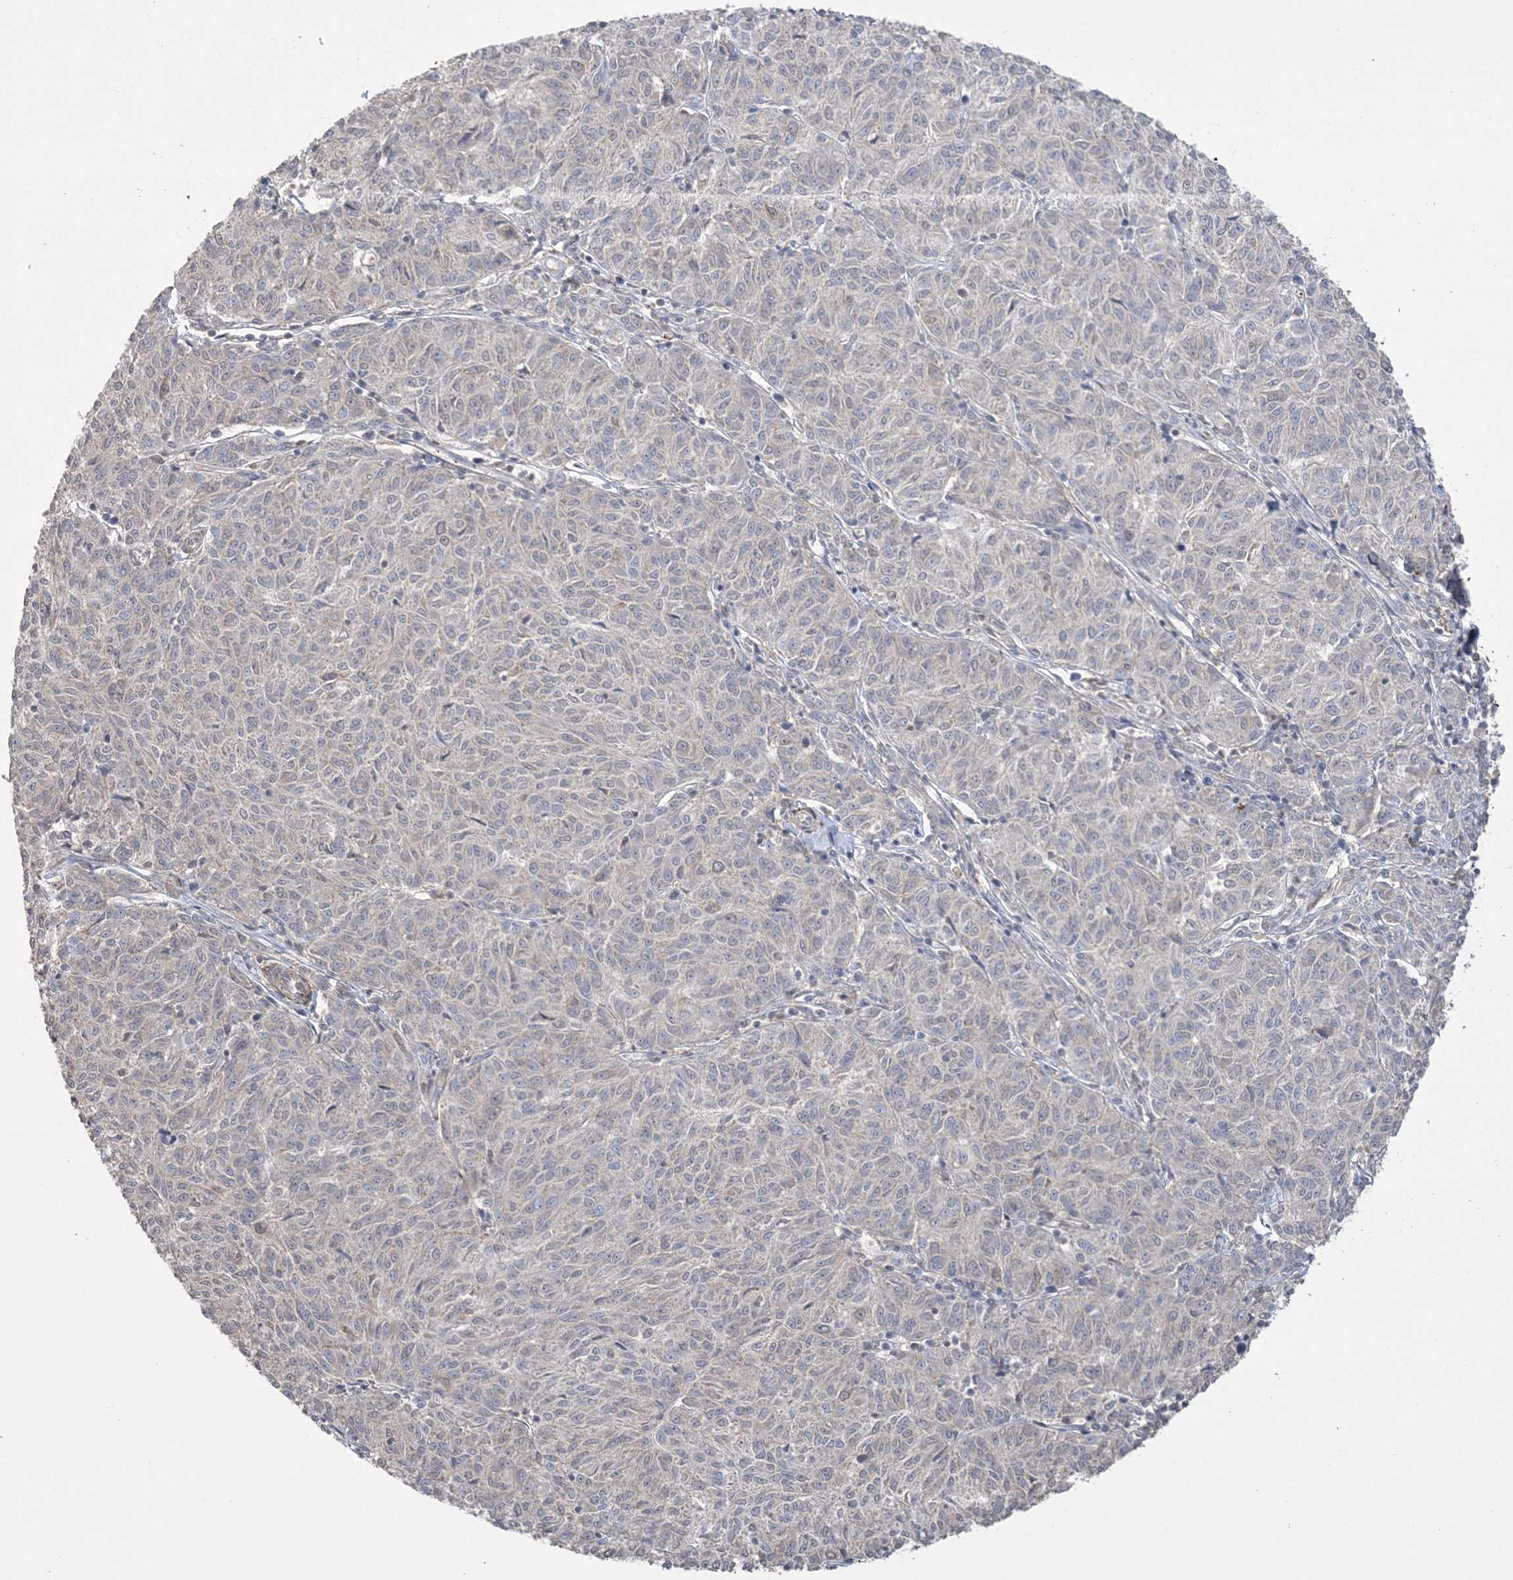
{"staining": {"intensity": "negative", "quantity": "none", "location": "none"}, "tissue": "melanoma", "cell_type": "Tumor cells", "image_type": "cancer", "snomed": [{"axis": "morphology", "description": "Malignant melanoma, NOS"}, {"axis": "topography", "description": "Skin"}], "caption": "High magnification brightfield microscopy of melanoma stained with DAB (brown) and counterstained with hematoxylin (blue): tumor cells show no significant expression. (Stains: DAB immunohistochemistry with hematoxylin counter stain, Microscopy: brightfield microscopy at high magnification).", "gene": "XRN1", "patient": {"sex": "female", "age": 72}}